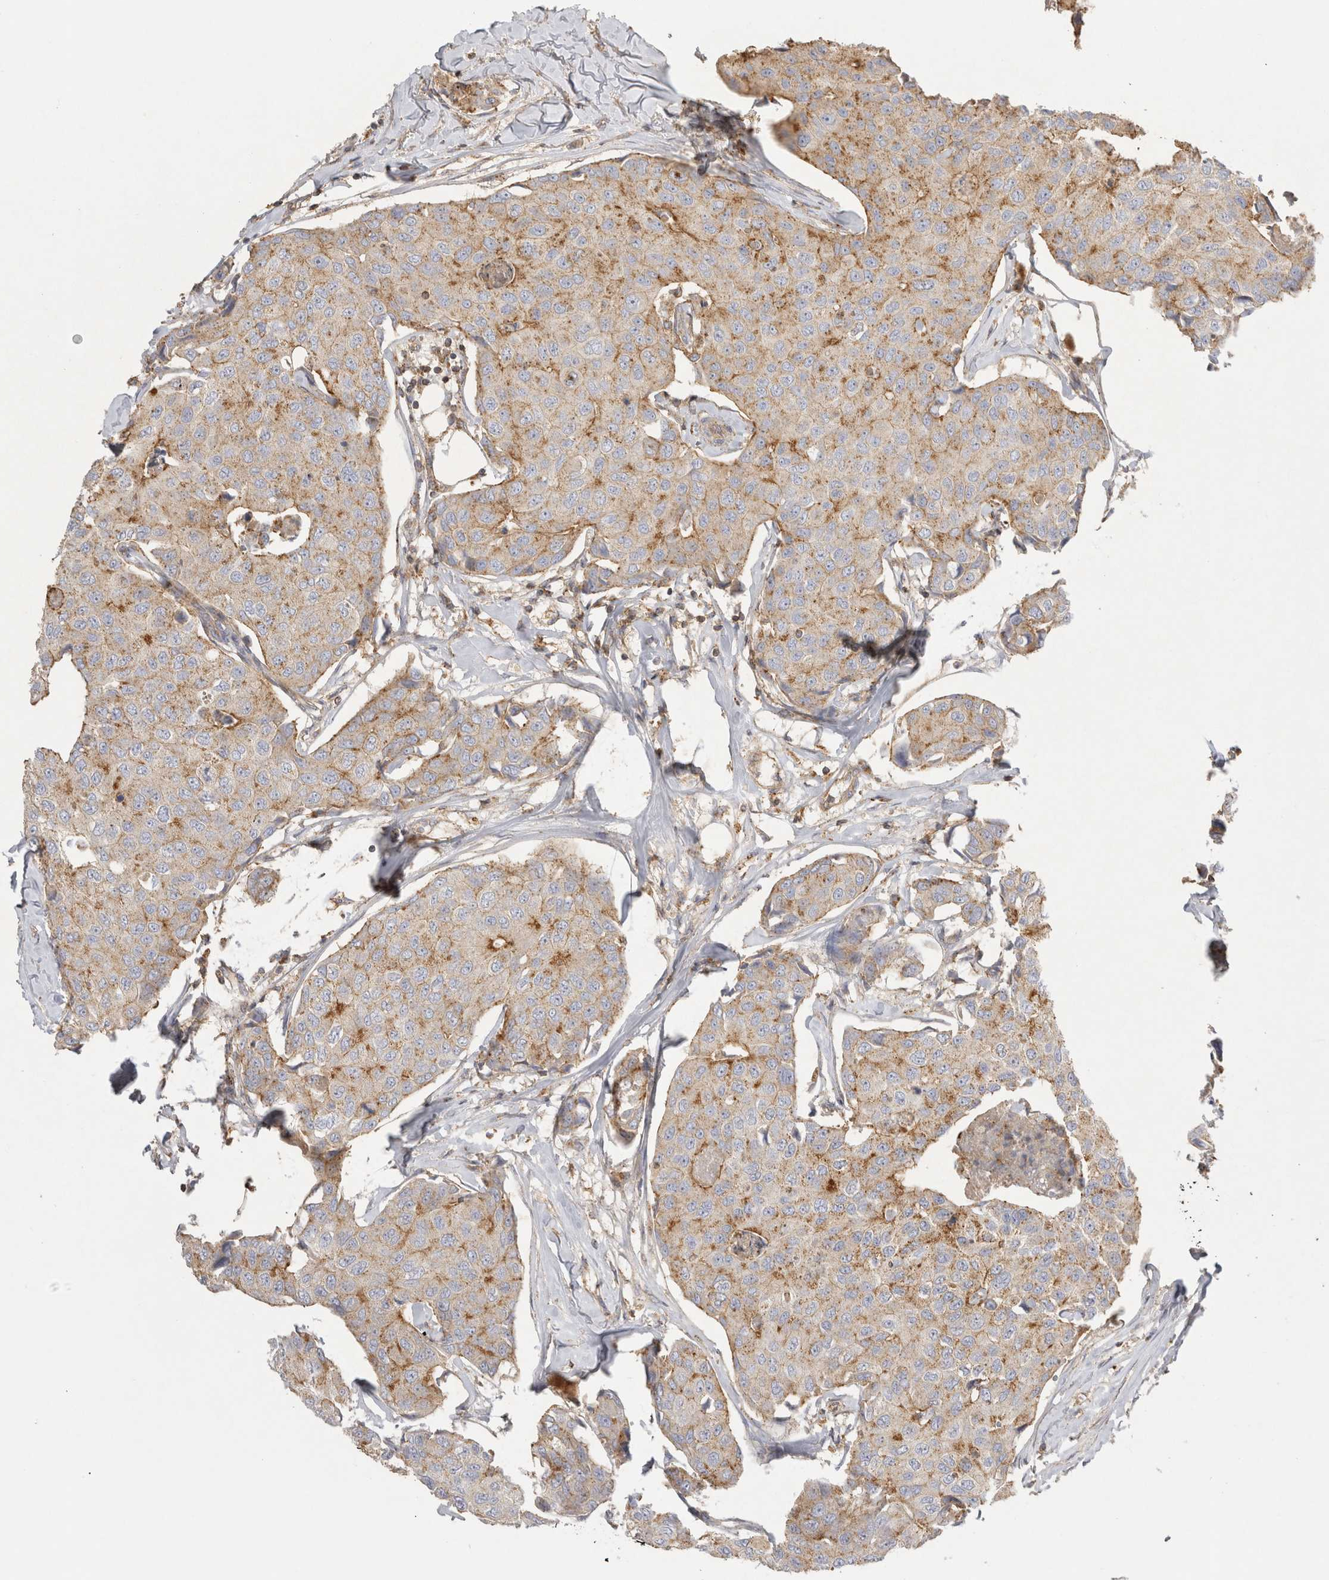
{"staining": {"intensity": "moderate", "quantity": "25%-75%", "location": "cytoplasmic/membranous"}, "tissue": "breast cancer", "cell_type": "Tumor cells", "image_type": "cancer", "snomed": [{"axis": "morphology", "description": "Duct carcinoma"}, {"axis": "topography", "description": "Breast"}], "caption": "This histopathology image displays IHC staining of intraductal carcinoma (breast), with medium moderate cytoplasmic/membranous expression in approximately 25%-75% of tumor cells.", "gene": "CHMP6", "patient": {"sex": "female", "age": 80}}